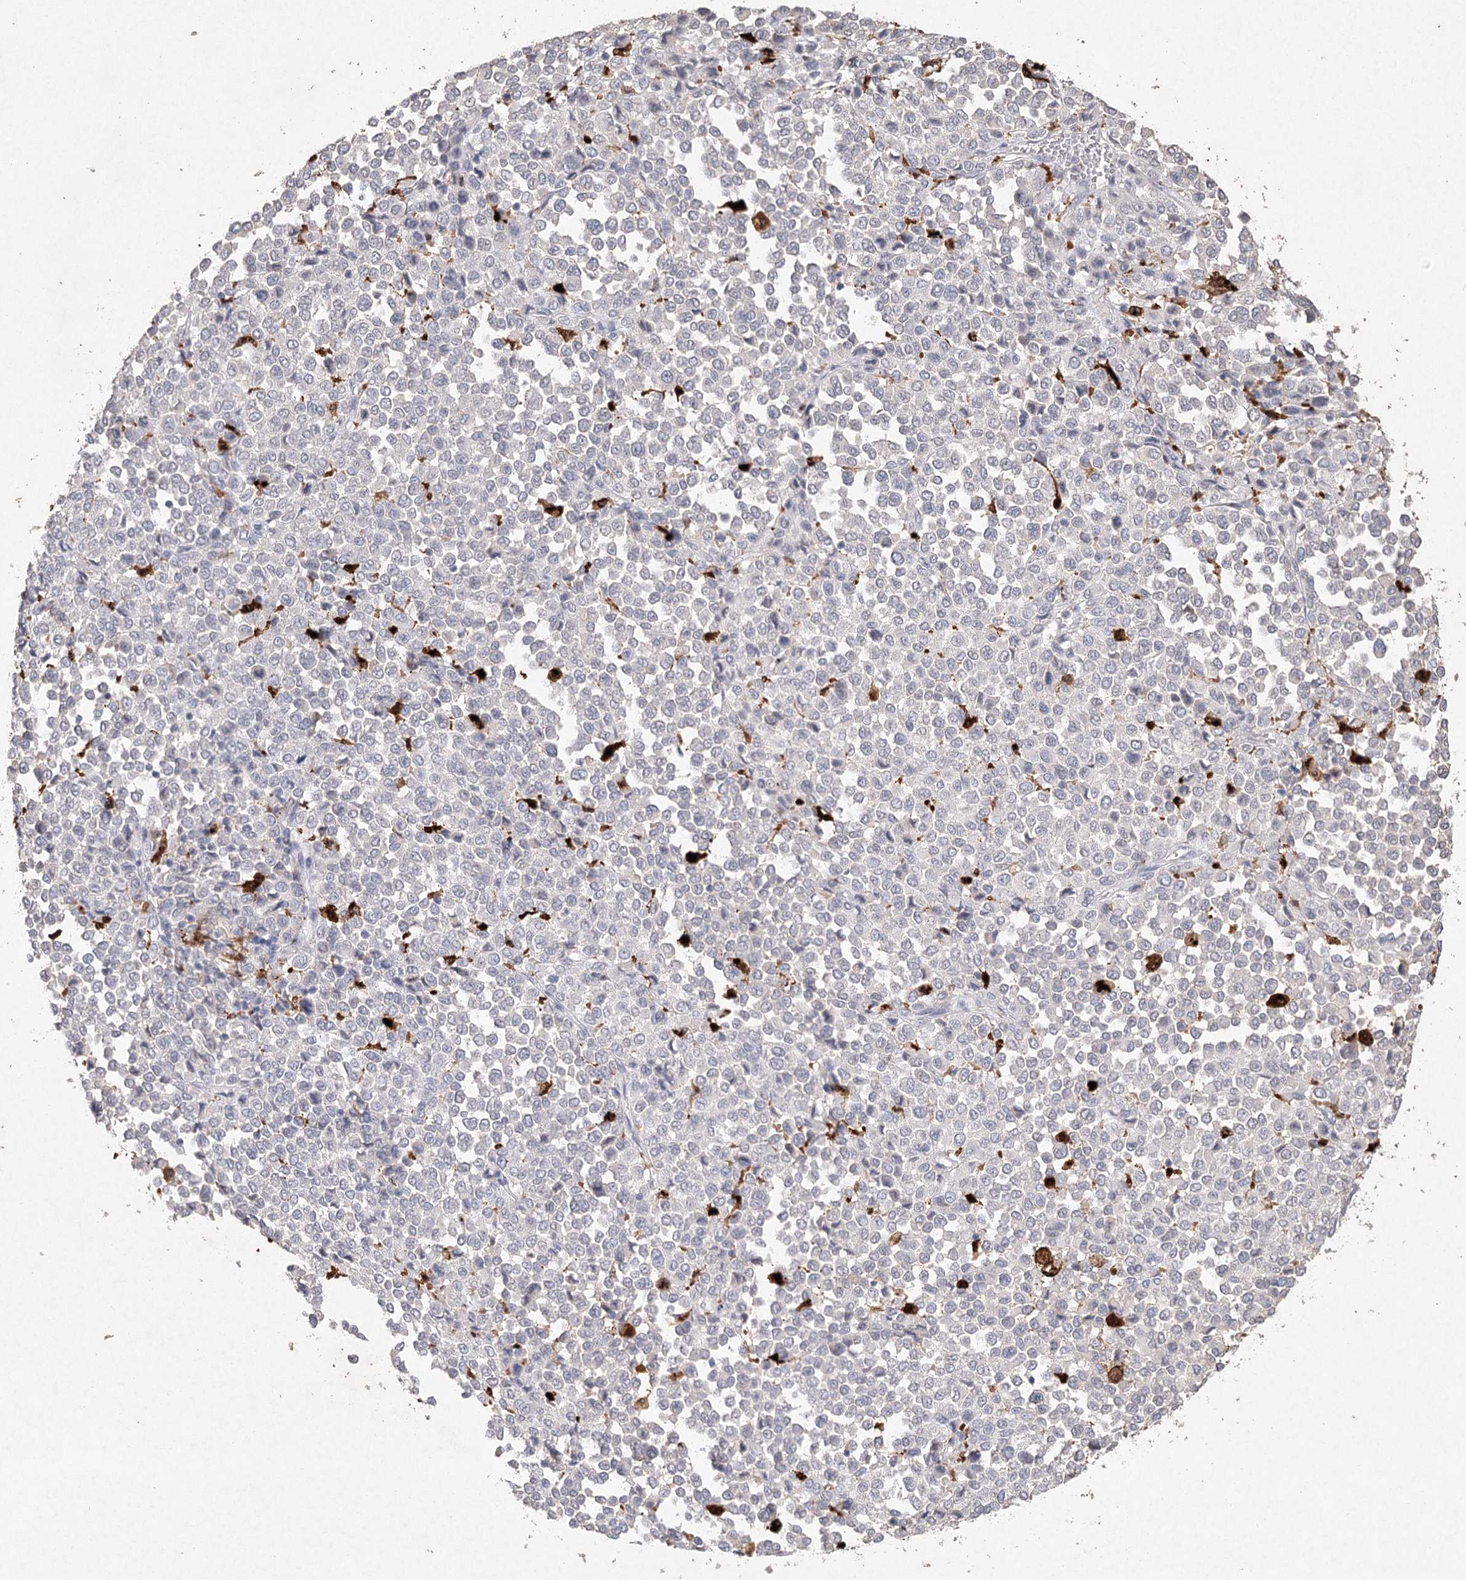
{"staining": {"intensity": "negative", "quantity": "none", "location": "none"}, "tissue": "melanoma", "cell_type": "Tumor cells", "image_type": "cancer", "snomed": [{"axis": "morphology", "description": "Malignant melanoma, Metastatic site"}, {"axis": "topography", "description": "Pancreas"}], "caption": "High power microscopy micrograph of an IHC photomicrograph of malignant melanoma (metastatic site), revealing no significant expression in tumor cells.", "gene": "ARSI", "patient": {"sex": "female", "age": 30}}